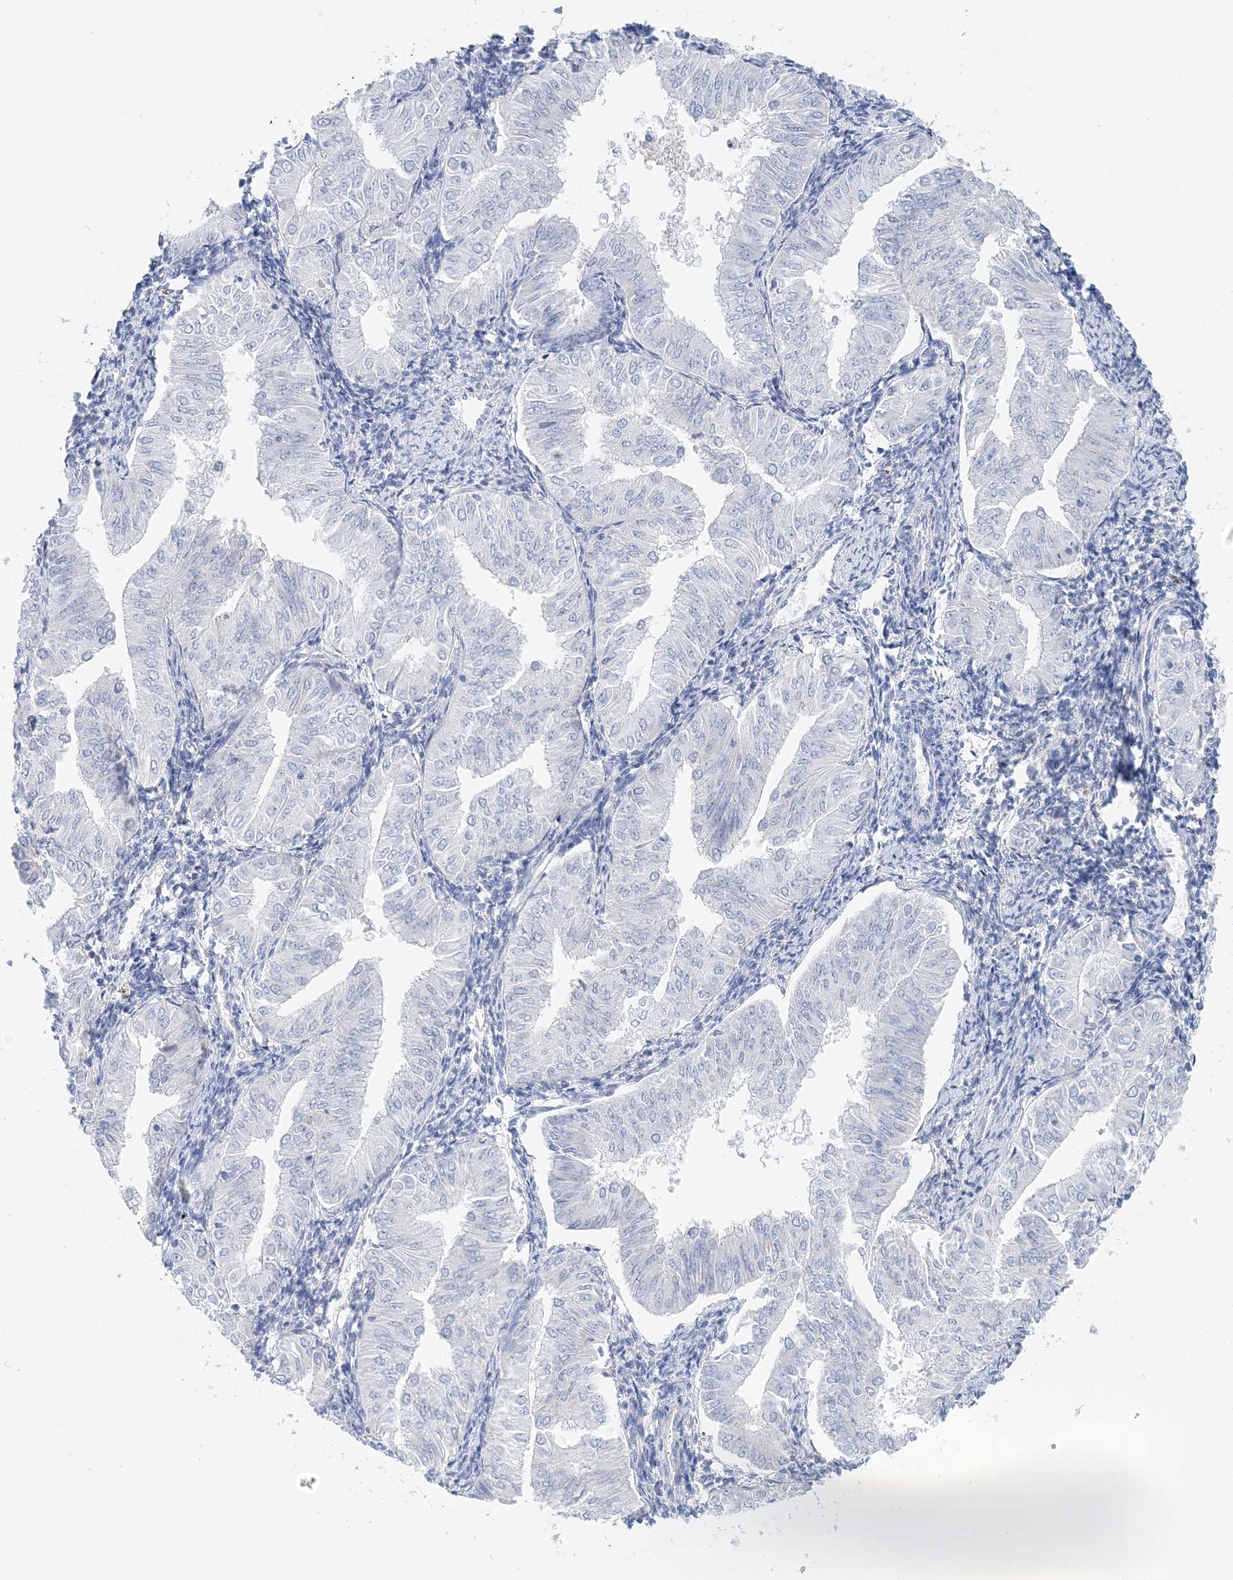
{"staining": {"intensity": "negative", "quantity": "none", "location": "none"}, "tissue": "endometrial cancer", "cell_type": "Tumor cells", "image_type": "cancer", "snomed": [{"axis": "morphology", "description": "Normal tissue, NOS"}, {"axis": "morphology", "description": "Adenocarcinoma, NOS"}, {"axis": "topography", "description": "Endometrium"}], "caption": "High power microscopy image of an immunohistochemistry (IHC) photomicrograph of endometrial adenocarcinoma, revealing no significant staining in tumor cells.", "gene": "HMGCS1", "patient": {"sex": "female", "age": 53}}